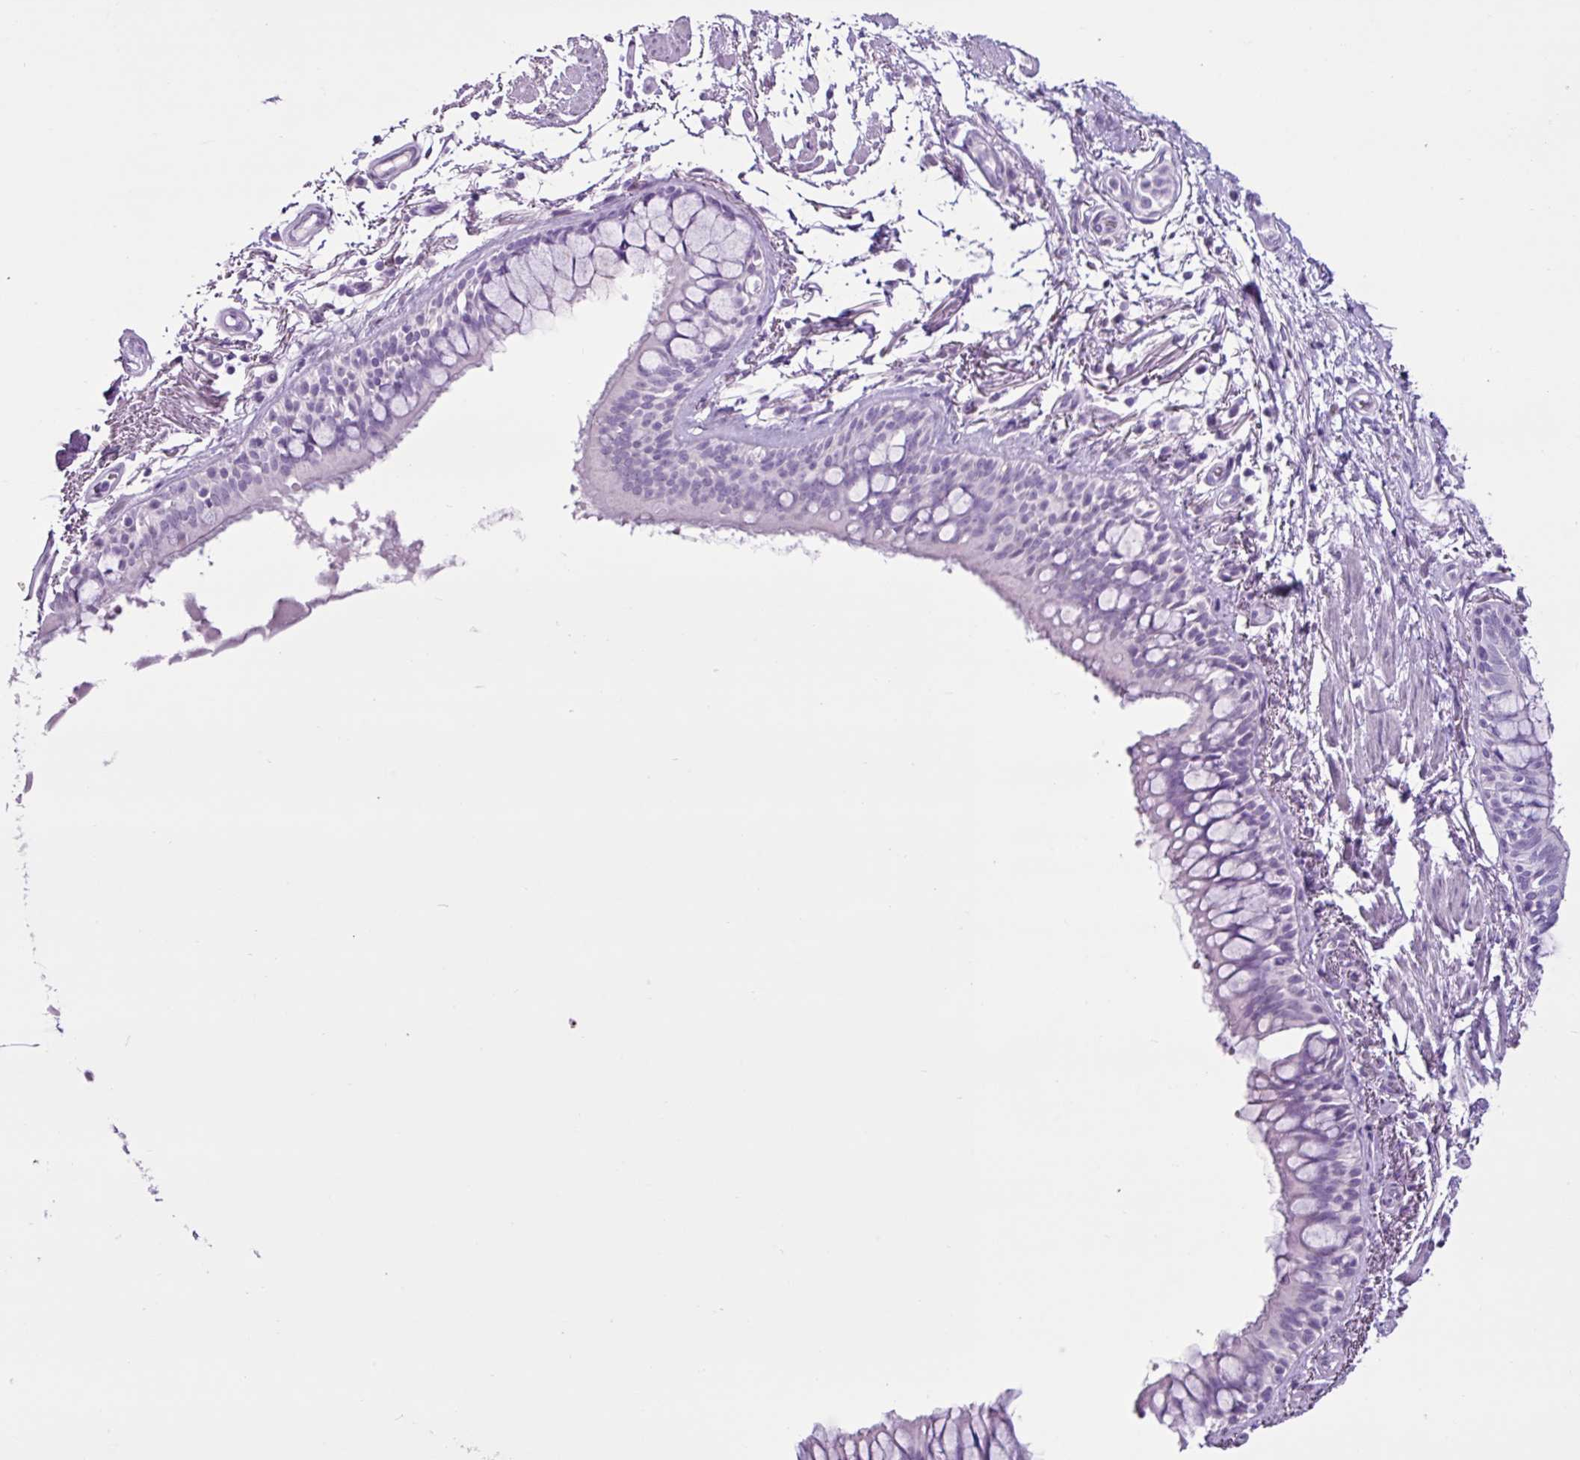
{"staining": {"intensity": "negative", "quantity": "none", "location": "none"}, "tissue": "bronchus", "cell_type": "Respiratory epithelial cells", "image_type": "normal", "snomed": [{"axis": "morphology", "description": "Normal tissue, NOS"}, {"axis": "topography", "description": "Bronchus"}], "caption": "The immunohistochemistry image has no significant expression in respiratory epithelial cells of bronchus.", "gene": "PGR", "patient": {"sex": "male", "age": 70}}